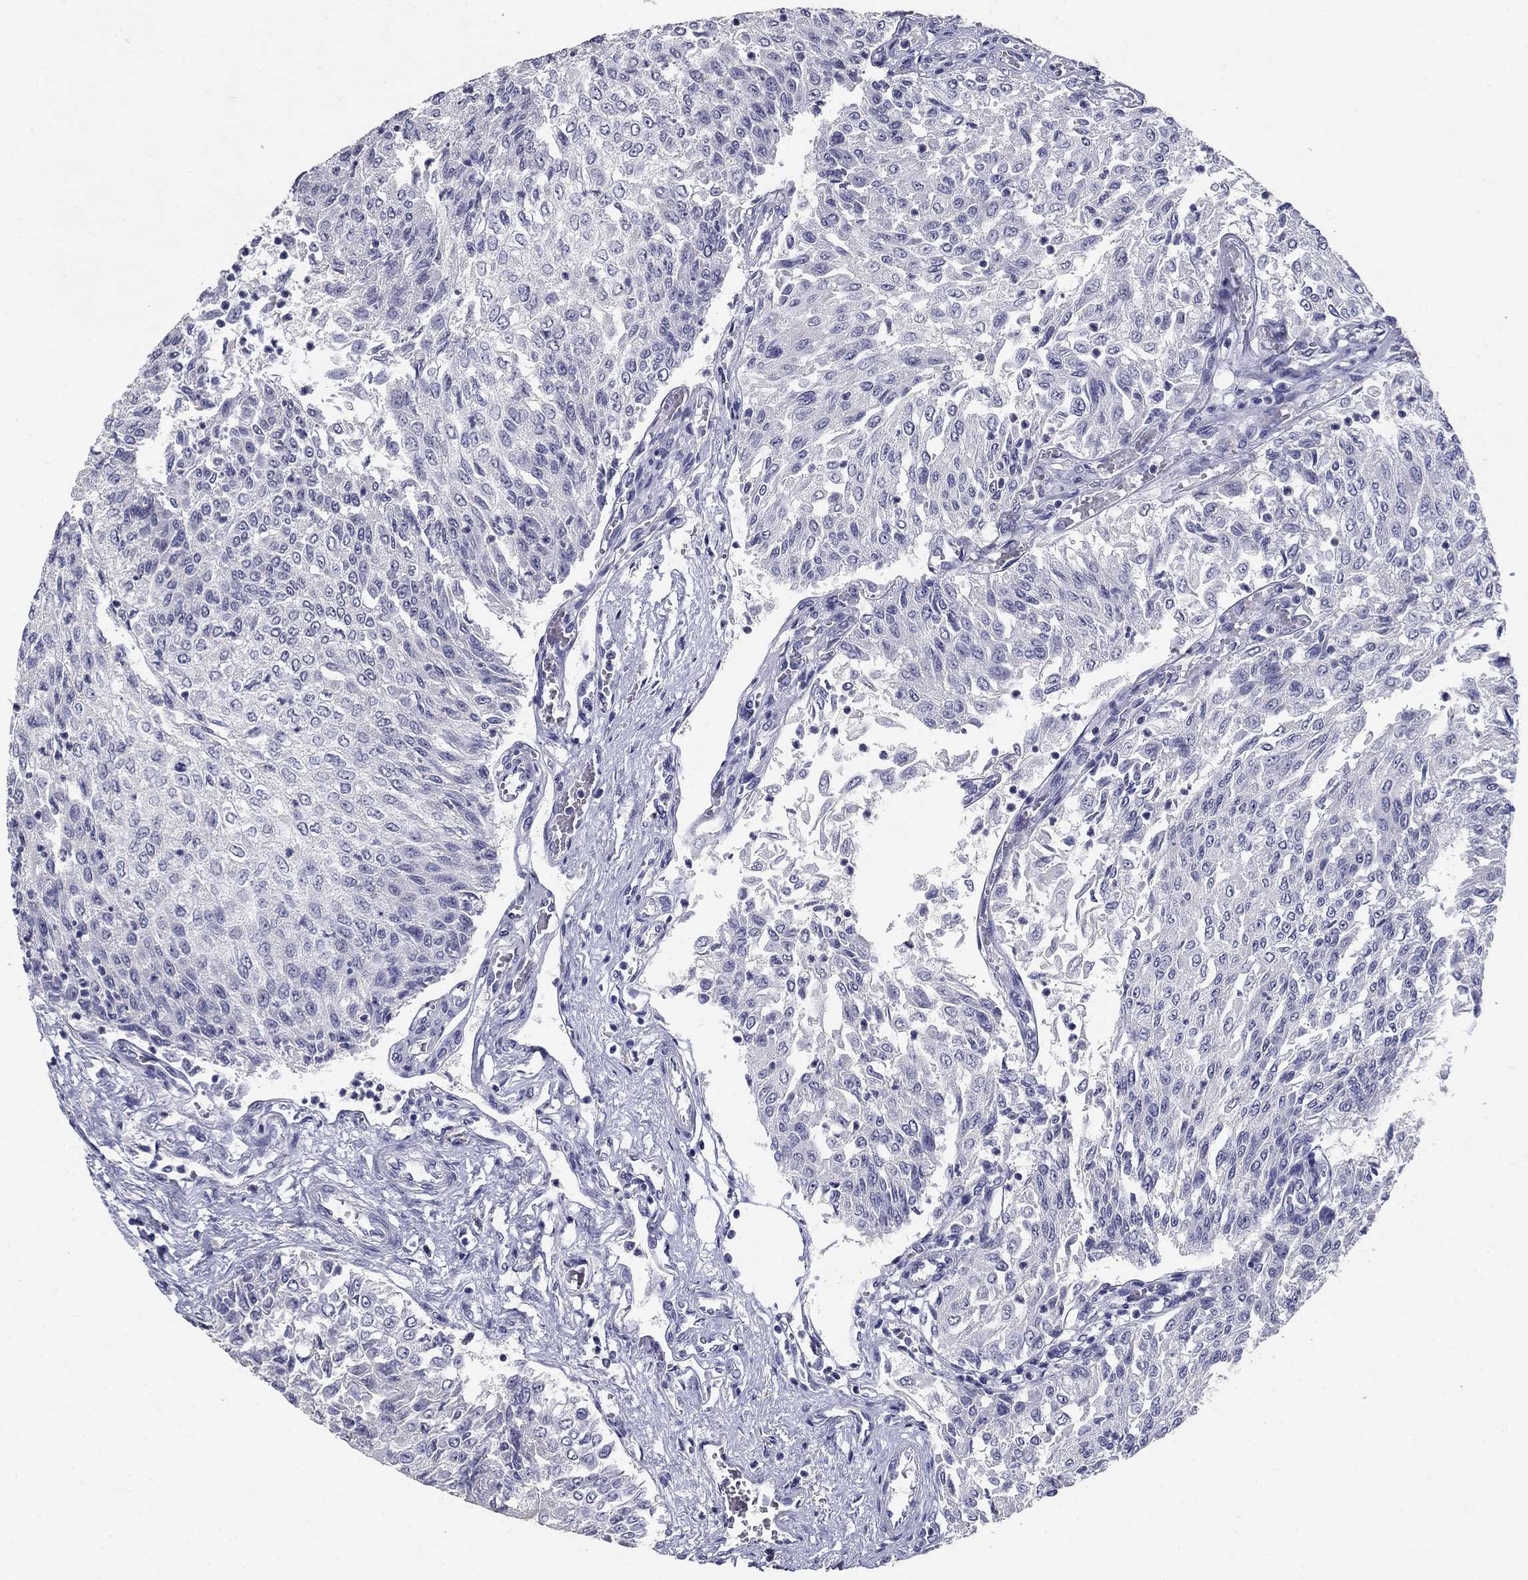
{"staining": {"intensity": "negative", "quantity": "none", "location": "none"}, "tissue": "urothelial cancer", "cell_type": "Tumor cells", "image_type": "cancer", "snomed": [{"axis": "morphology", "description": "Urothelial carcinoma, Low grade"}, {"axis": "topography", "description": "Urinary bladder"}], "caption": "Low-grade urothelial carcinoma stained for a protein using IHC demonstrates no expression tumor cells.", "gene": "POMC", "patient": {"sex": "male", "age": 78}}